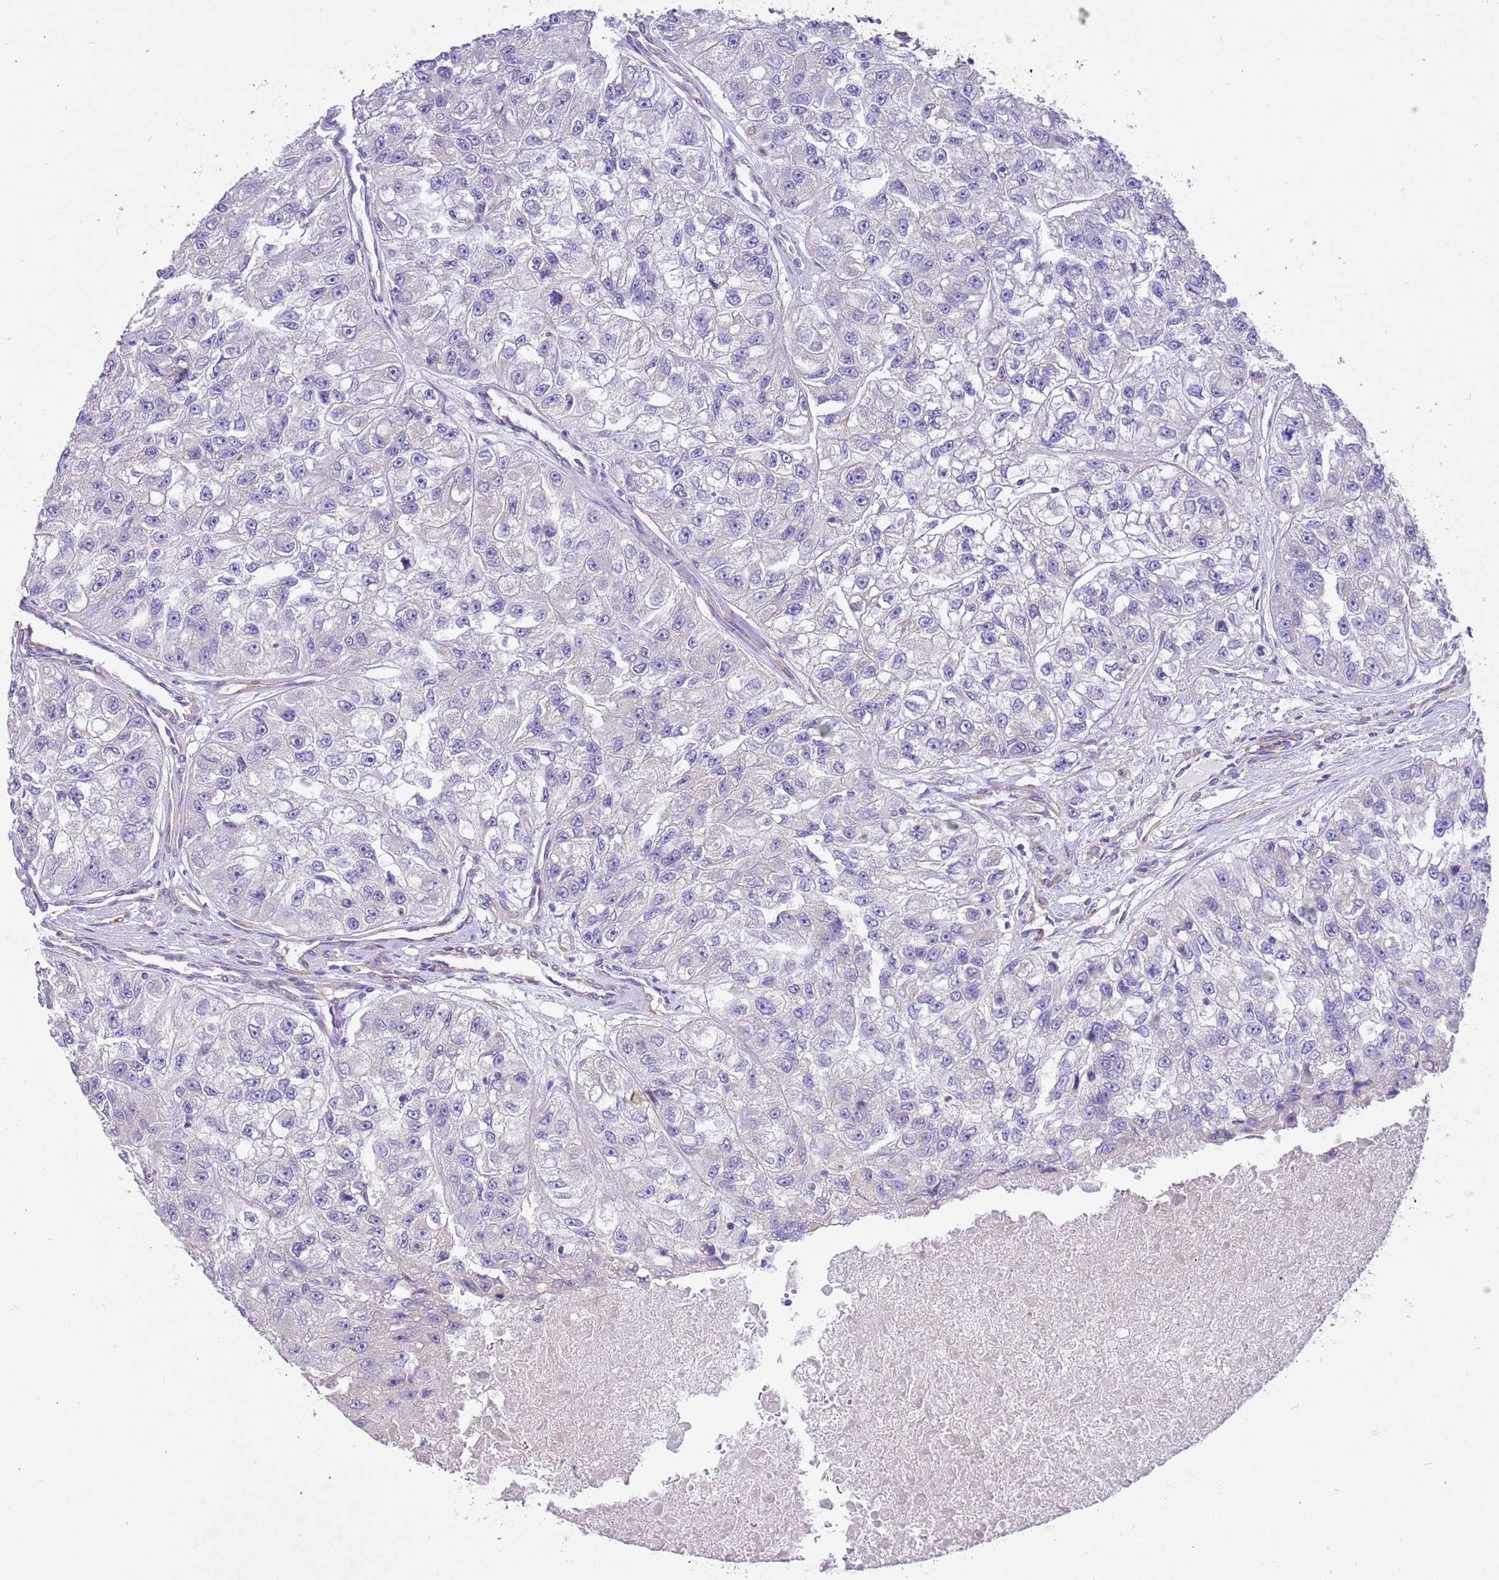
{"staining": {"intensity": "negative", "quantity": "none", "location": "none"}, "tissue": "renal cancer", "cell_type": "Tumor cells", "image_type": "cancer", "snomed": [{"axis": "morphology", "description": "Adenocarcinoma, NOS"}, {"axis": "topography", "description": "Kidney"}], "caption": "An immunohistochemistry micrograph of renal cancer (adenocarcinoma) is shown. There is no staining in tumor cells of renal cancer (adenocarcinoma).", "gene": "SERINC3", "patient": {"sex": "male", "age": 63}}